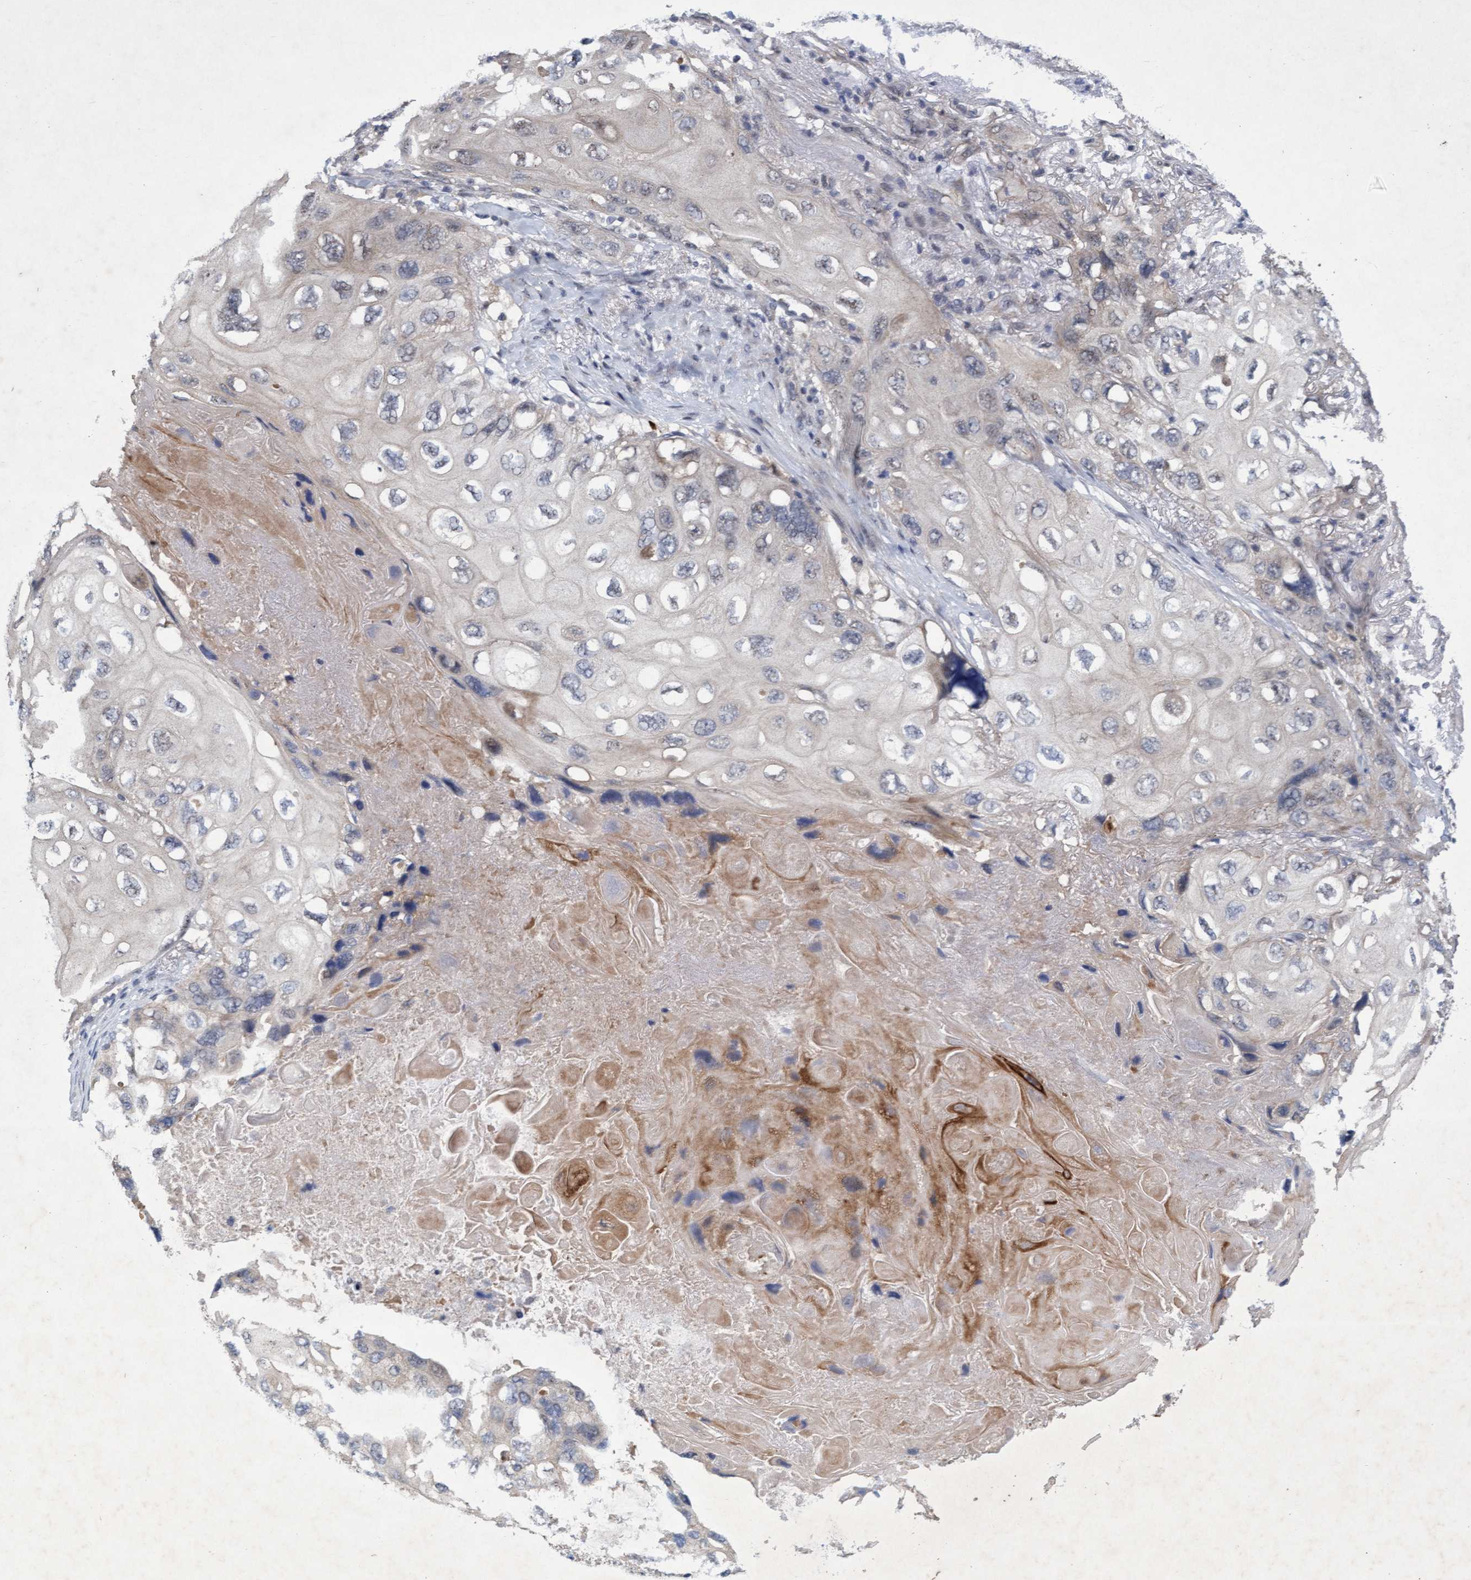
{"staining": {"intensity": "negative", "quantity": "none", "location": "none"}, "tissue": "lung cancer", "cell_type": "Tumor cells", "image_type": "cancer", "snomed": [{"axis": "morphology", "description": "Squamous cell carcinoma, NOS"}, {"axis": "topography", "description": "Lung"}], "caption": "High power microscopy photomicrograph of an IHC image of squamous cell carcinoma (lung), revealing no significant expression in tumor cells. Nuclei are stained in blue.", "gene": "ZNF677", "patient": {"sex": "female", "age": 73}}